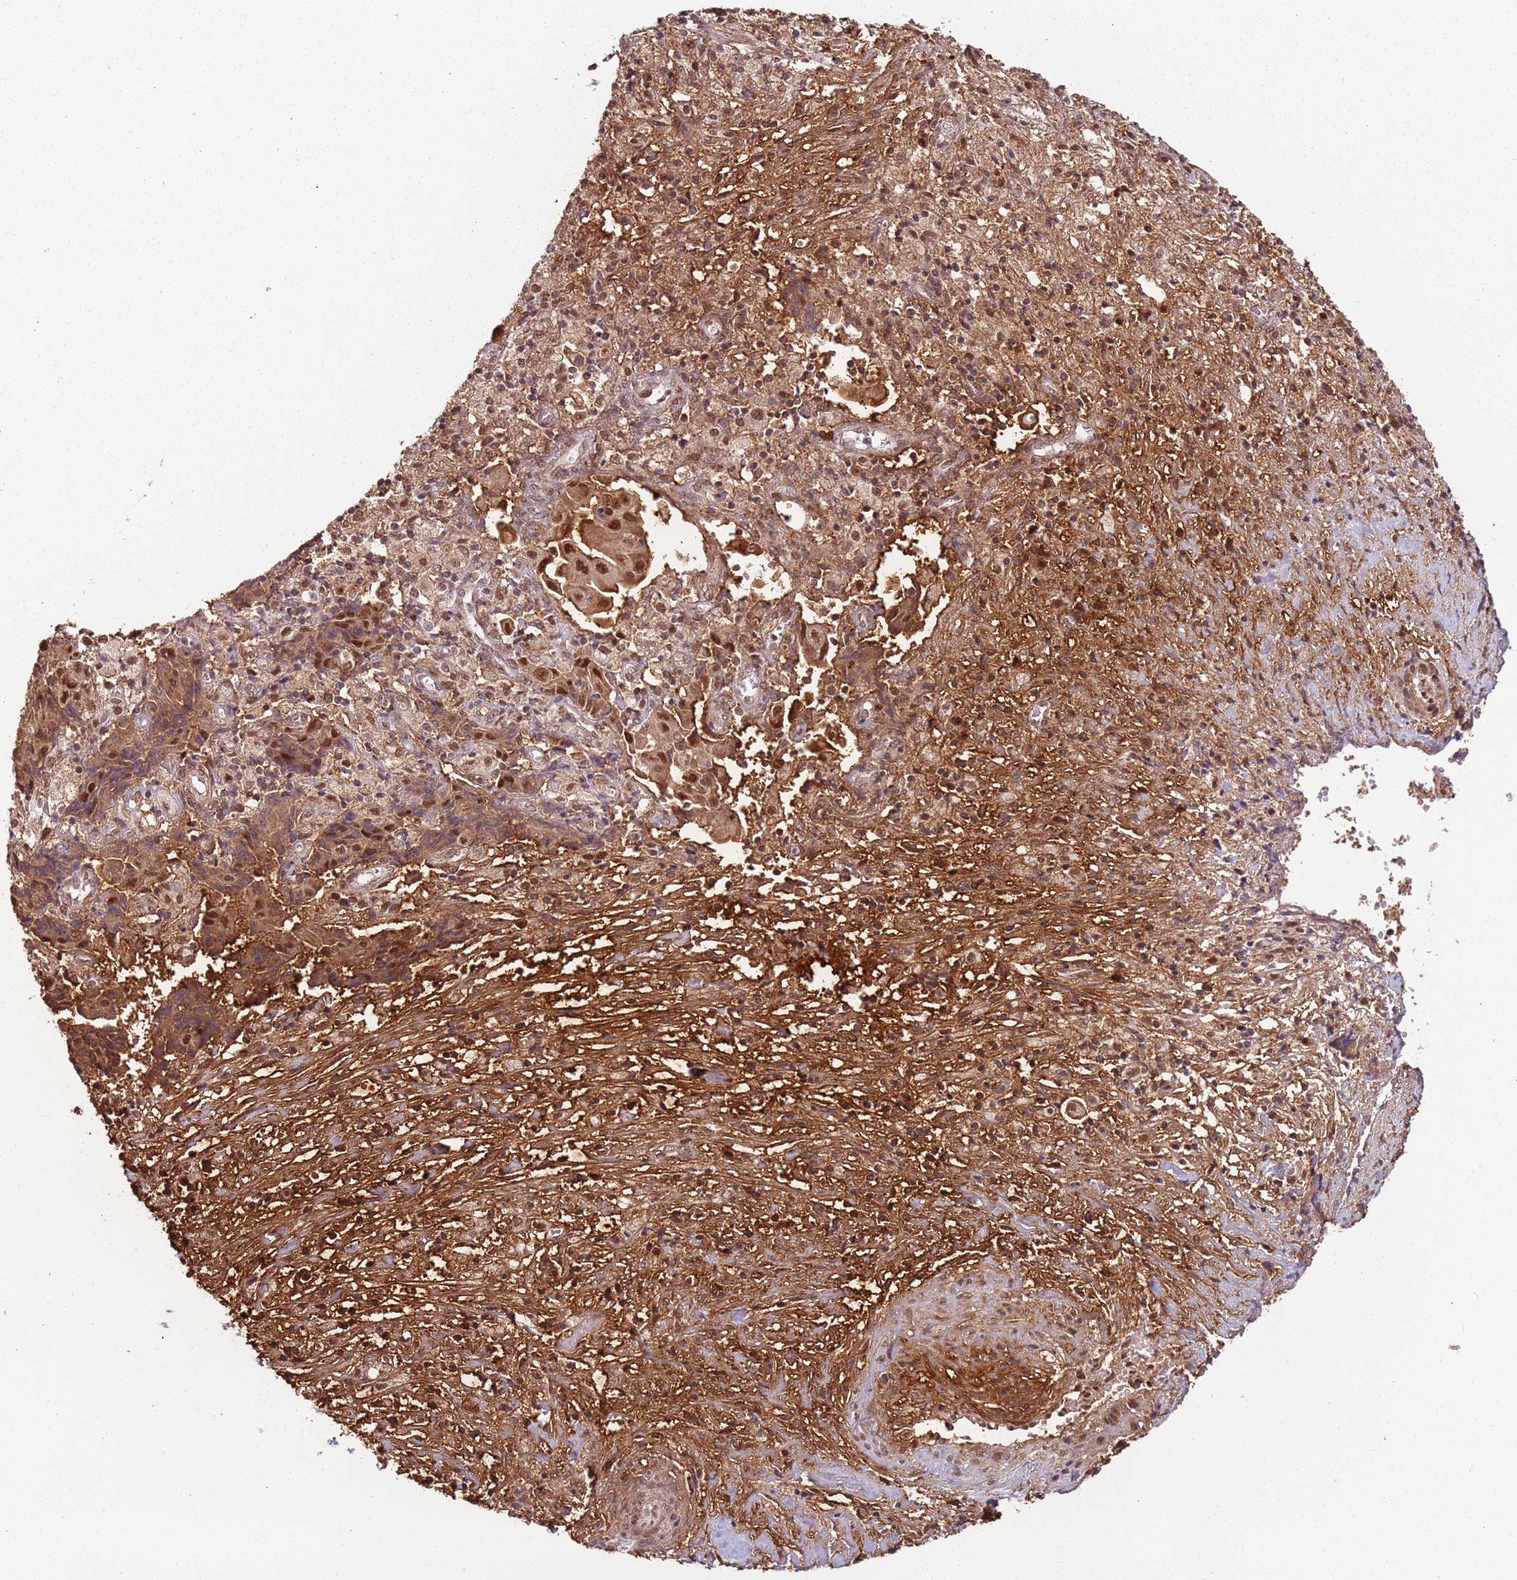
{"staining": {"intensity": "moderate", "quantity": ">75%", "location": "nuclear"}, "tissue": "ovarian cancer", "cell_type": "Tumor cells", "image_type": "cancer", "snomed": [{"axis": "morphology", "description": "Carcinoma, endometroid"}, {"axis": "topography", "description": "Ovary"}], "caption": "Human ovarian cancer (endometroid carcinoma) stained with a protein marker exhibits moderate staining in tumor cells.", "gene": "POLR3H", "patient": {"sex": "female", "age": 42}}